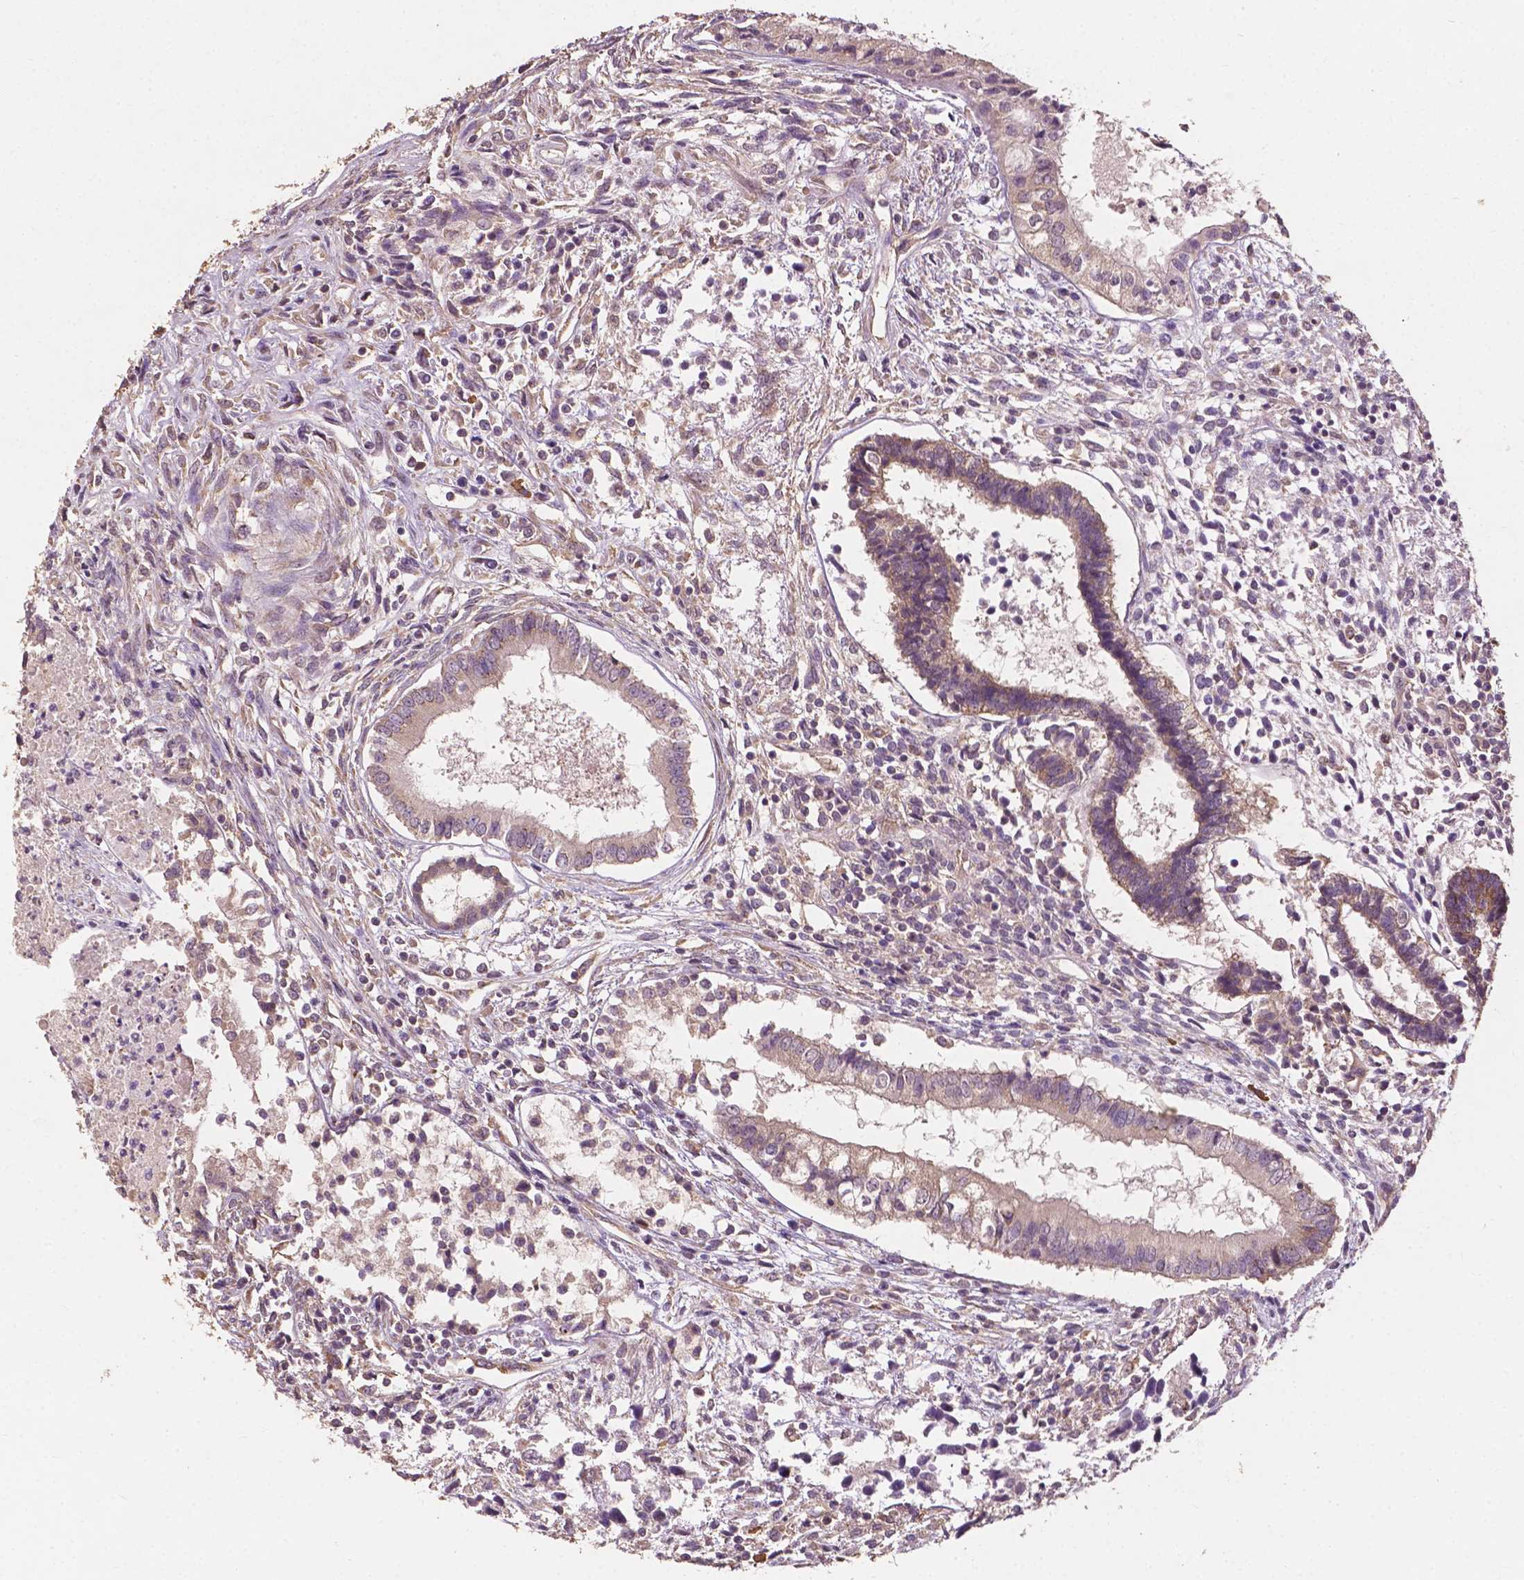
{"staining": {"intensity": "moderate", "quantity": "<25%", "location": "cytoplasmic/membranous"}, "tissue": "testis cancer", "cell_type": "Tumor cells", "image_type": "cancer", "snomed": [{"axis": "morphology", "description": "Carcinoma, Embryonal, NOS"}, {"axis": "topography", "description": "Testis"}], "caption": "High-power microscopy captured an IHC micrograph of embryonal carcinoma (testis), revealing moderate cytoplasmic/membranous staining in about <25% of tumor cells. The staining was performed using DAB (3,3'-diaminobenzidine), with brown indicating positive protein expression. Nuclei are stained blue with hematoxylin.", "gene": "G3BP1", "patient": {"sex": "male", "age": 37}}